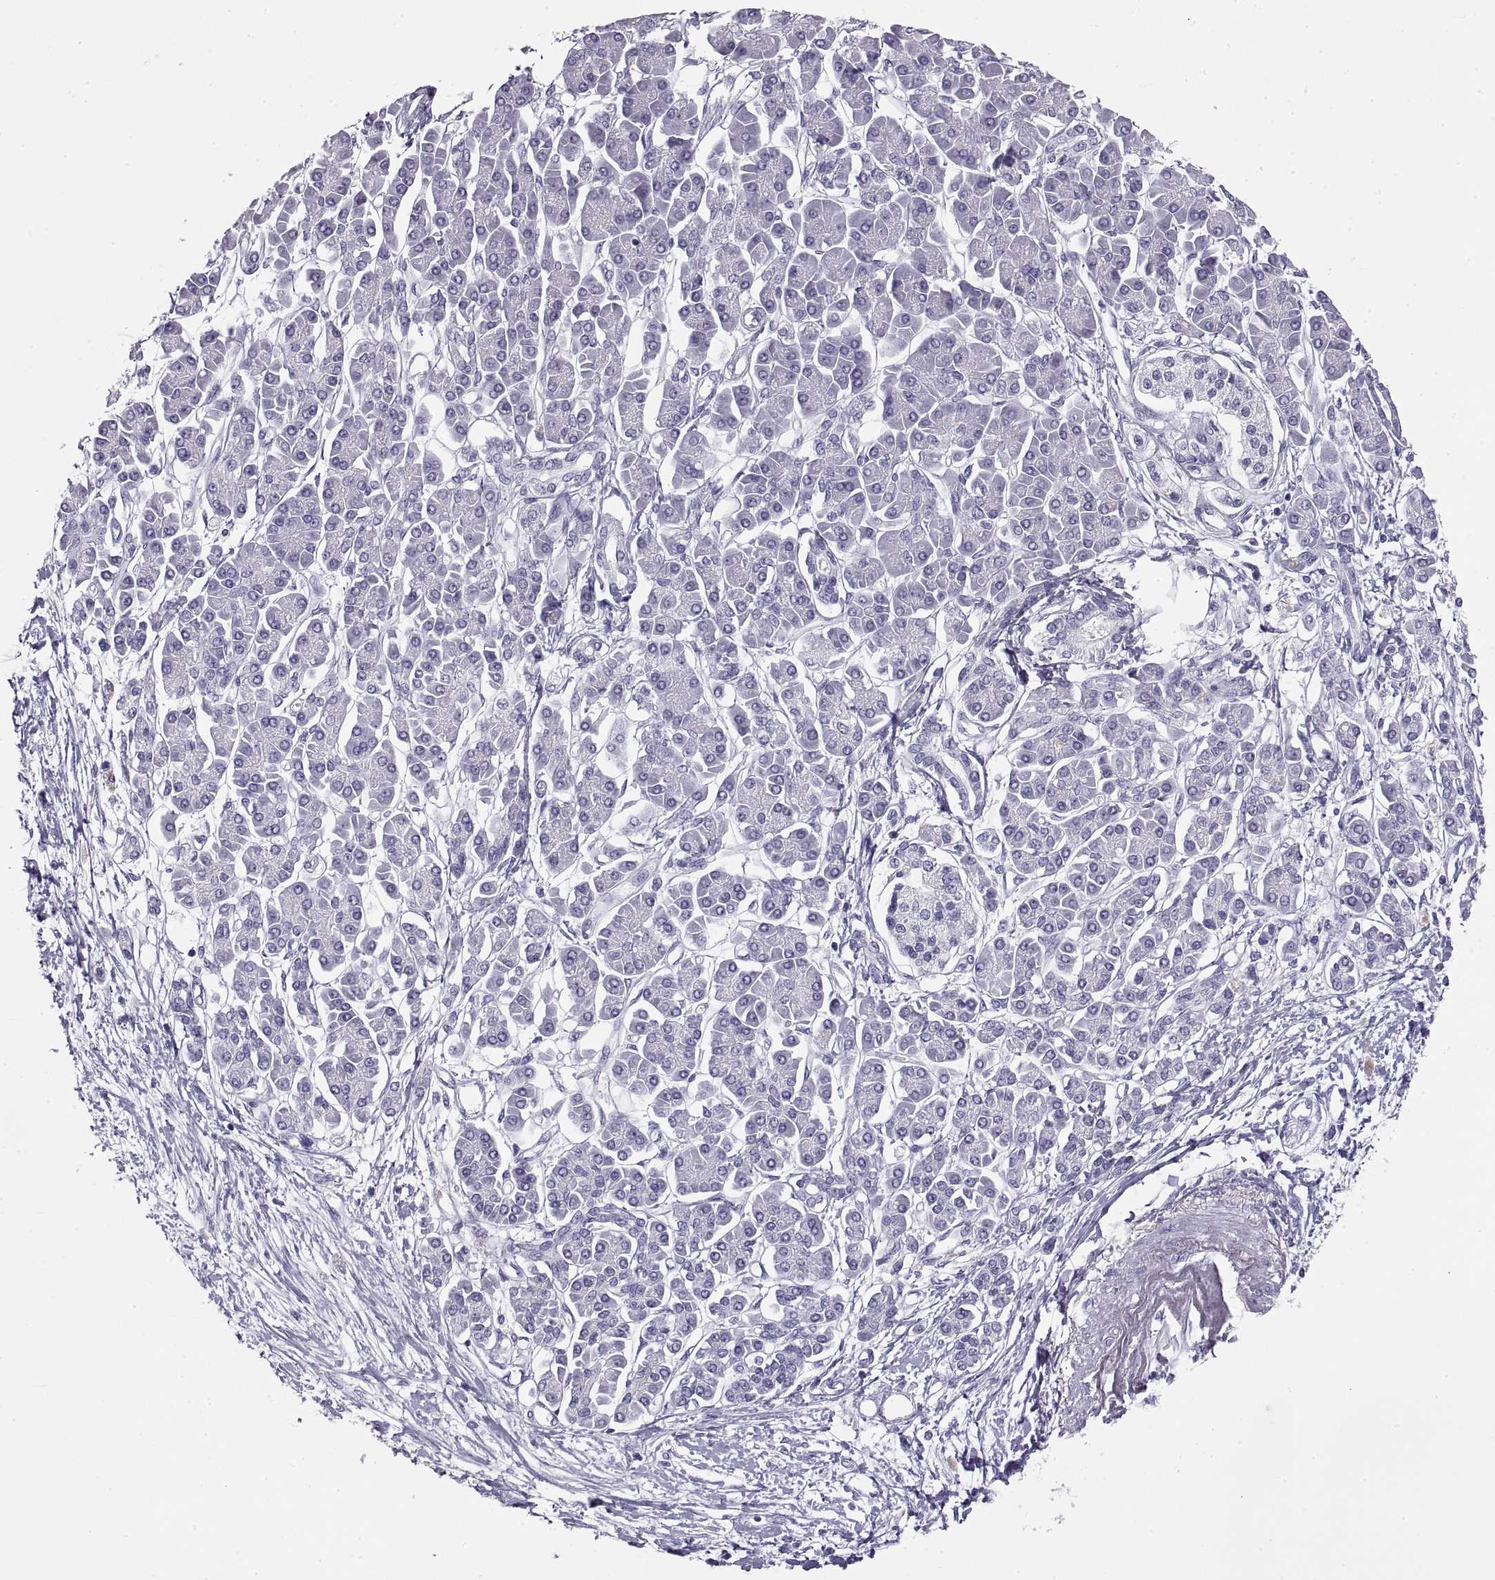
{"staining": {"intensity": "negative", "quantity": "none", "location": "none"}, "tissue": "pancreatic cancer", "cell_type": "Tumor cells", "image_type": "cancer", "snomed": [{"axis": "morphology", "description": "Adenocarcinoma, NOS"}, {"axis": "topography", "description": "Pancreas"}], "caption": "DAB (3,3'-diaminobenzidine) immunohistochemical staining of adenocarcinoma (pancreatic) demonstrates no significant staining in tumor cells. Nuclei are stained in blue.", "gene": "RLBP1", "patient": {"sex": "female", "age": 77}}